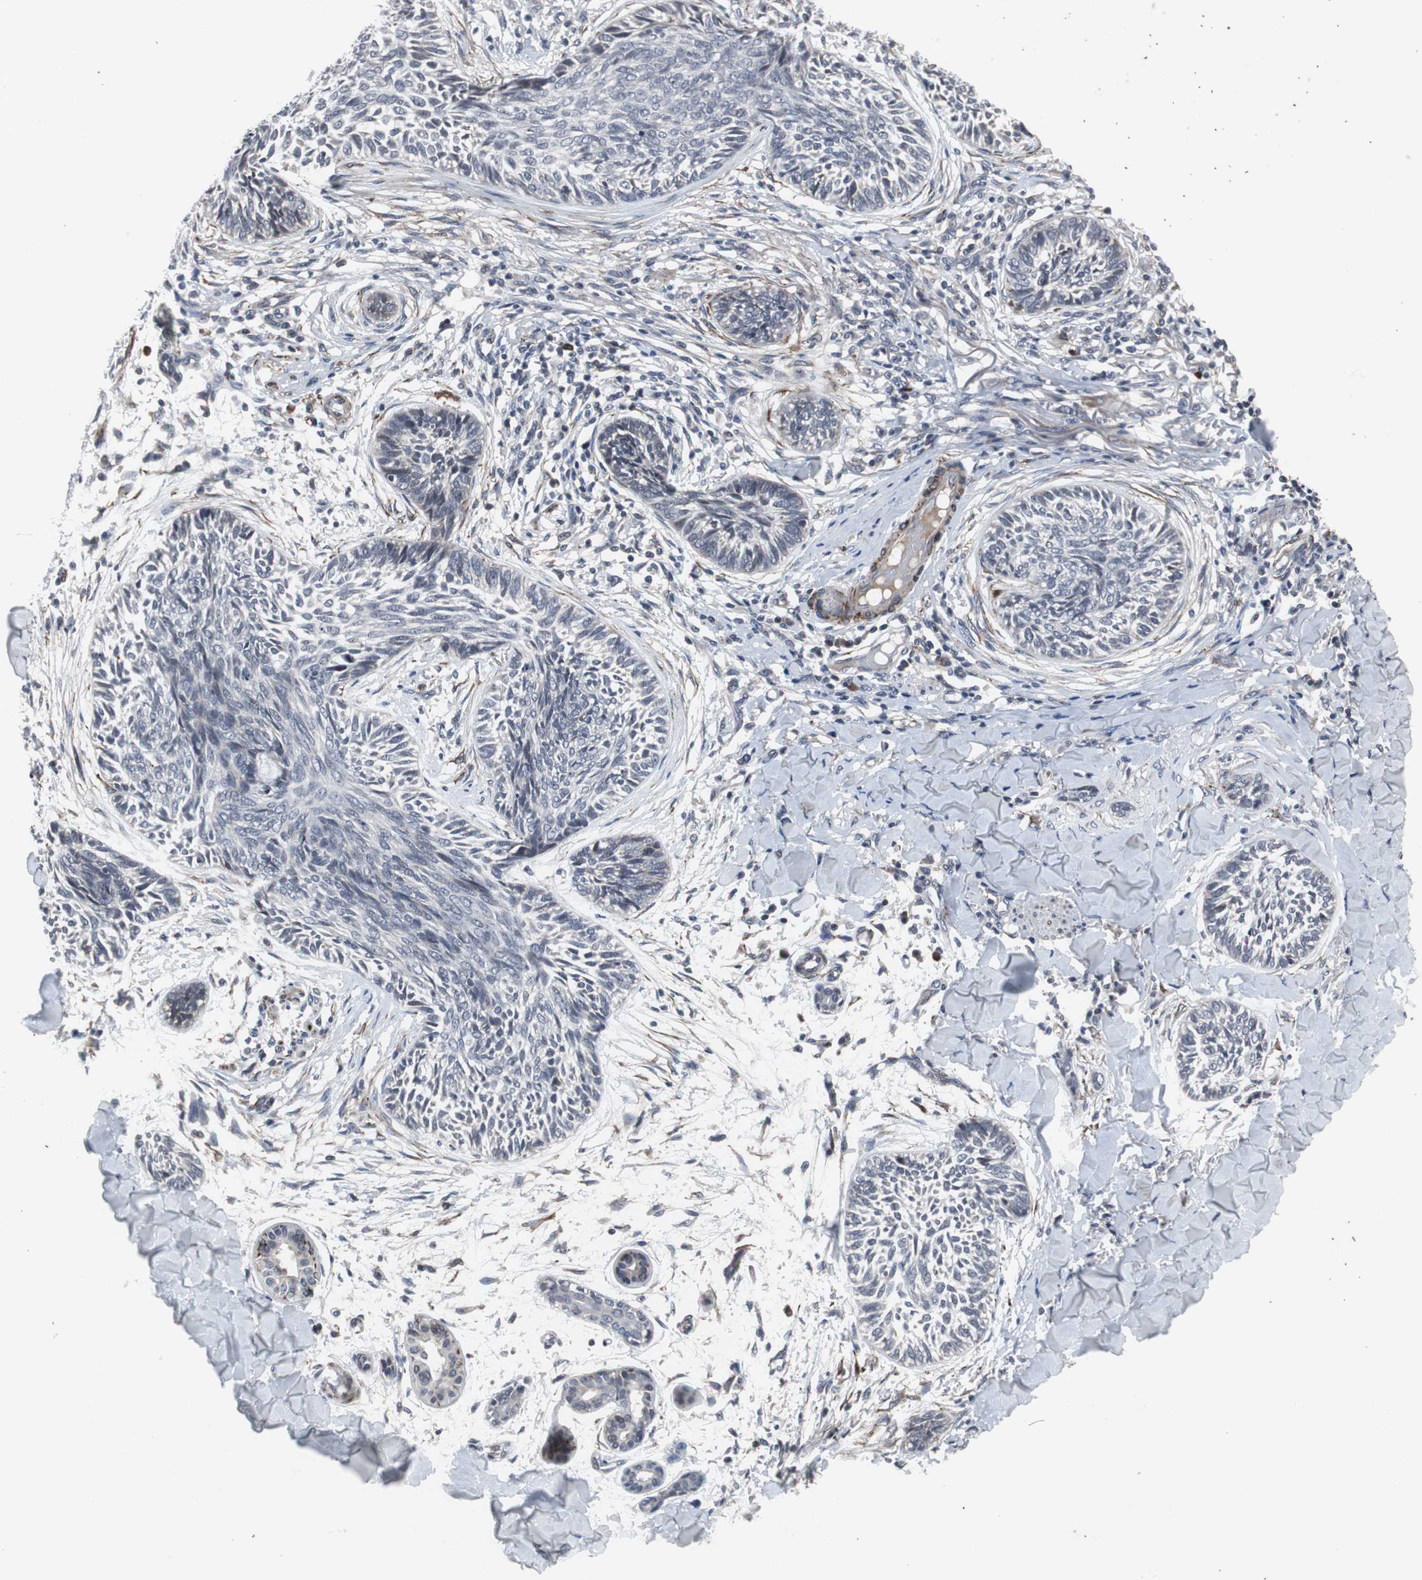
{"staining": {"intensity": "negative", "quantity": "none", "location": "none"}, "tissue": "skin cancer", "cell_type": "Tumor cells", "image_type": "cancer", "snomed": [{"axis": "morphology", "description": "Papilloma, NOS"}, {"axis": "morphology", "description": "Basal cell carcinoma"}, {"axis": "topography", "description": "Skin"}], "caption": "Immunohistochemical staining of skin papilloma reveals no significant expression in tumor cells.", "gene": "CRADD", "patient": {"sex": "male", "age": 87}}